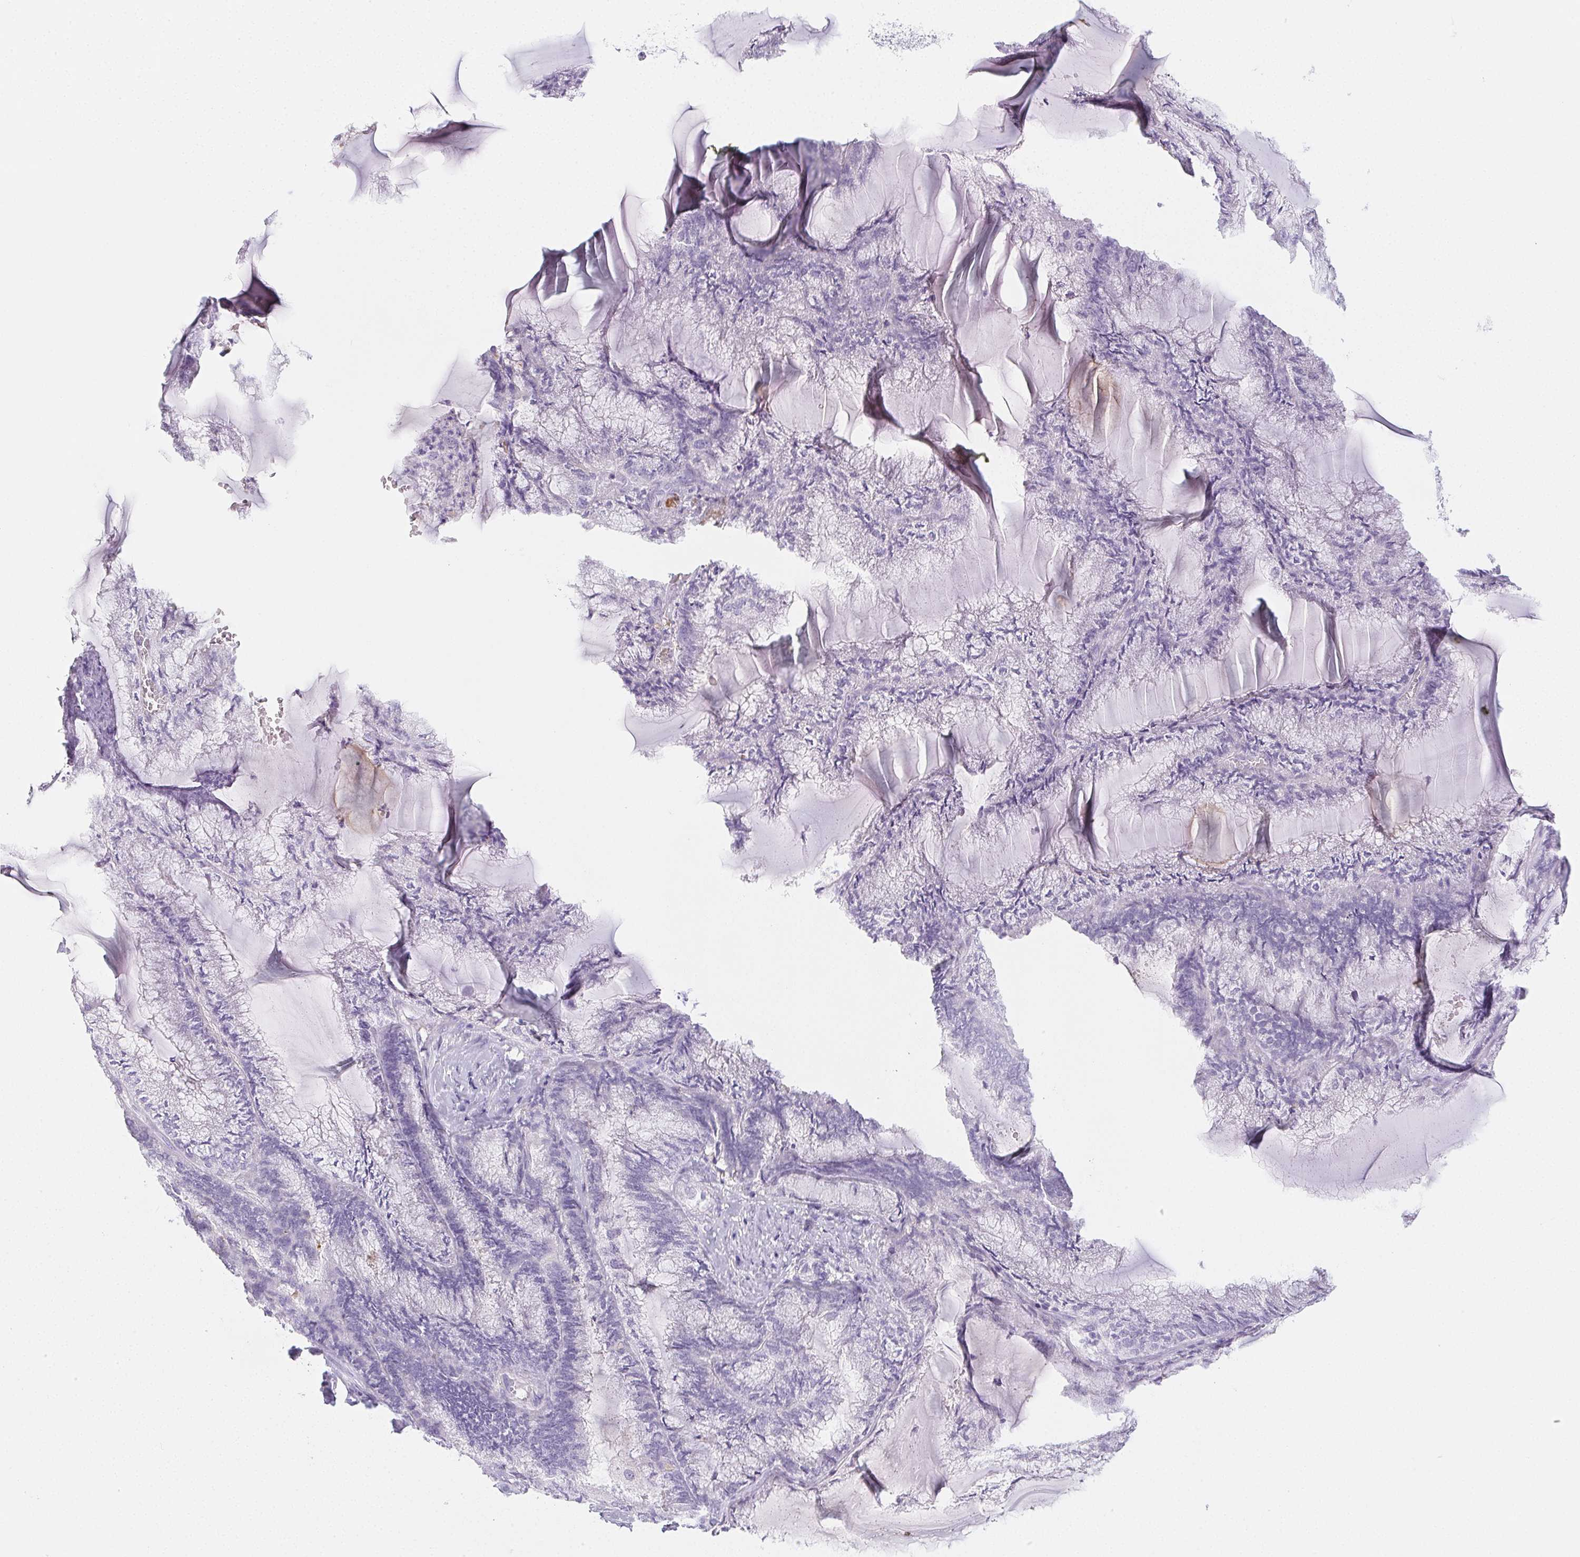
{"staining": {"intensity": "negative", "quantity": "none", "location": "none"}, "tissue": "endometrial cancer", "cell_type": "Tumor cells", "image_type": "cancer", "snomed": [{"axis": "morphology", "description": "Carcinoma, NOS"}, {"axis": "topography", "description": "Endometrium"}], "caption": "Tumor cells show no significant protein staining in endometrial carcinoma.", "gene": "VTN", "patient": {"sex": "female", "age": 62}}